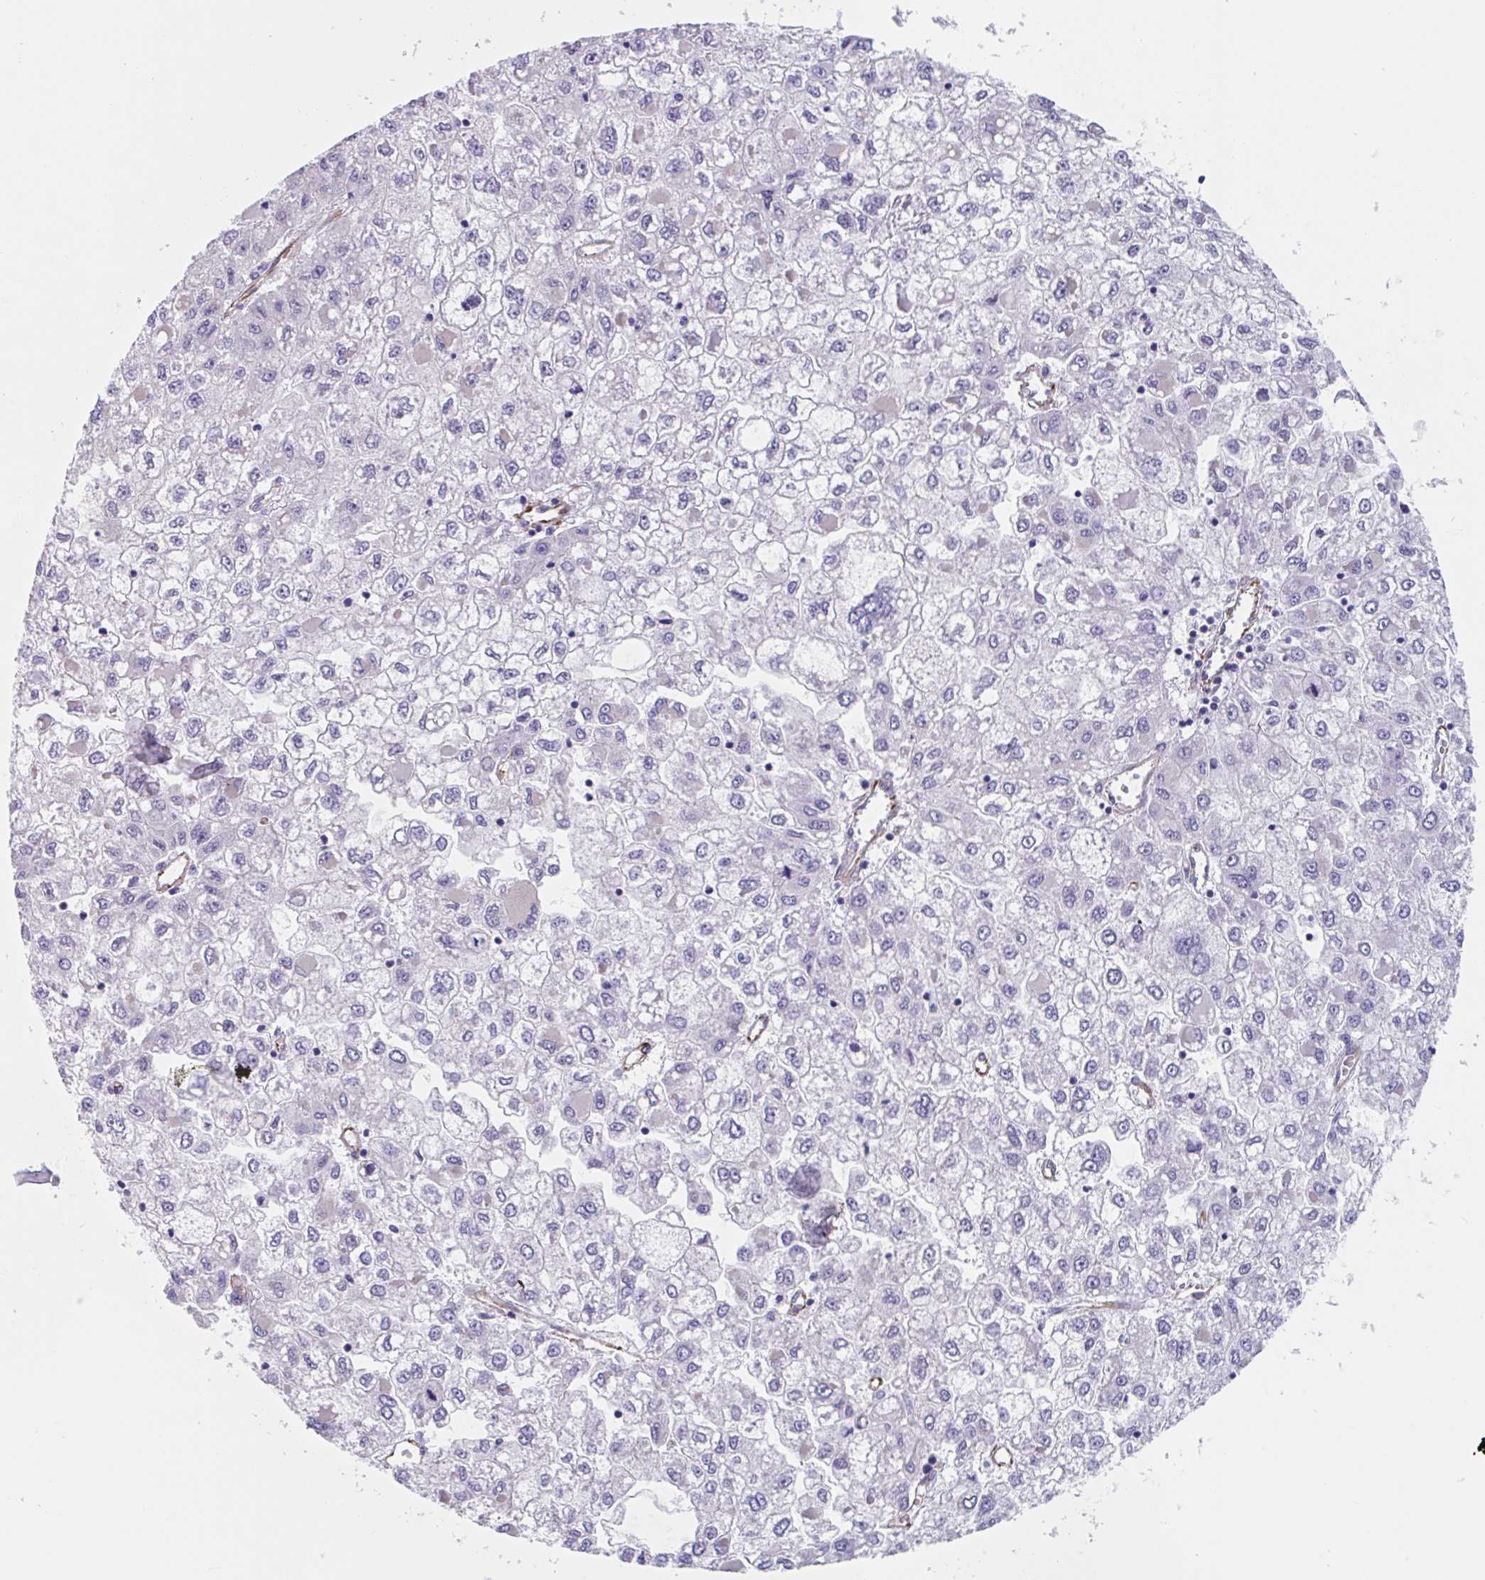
{"staining": {"intensity": "negative", "quantity": "none", "location": "none"}, "tissue": "liver cancer", "cell_type": "Tumor cells", "image_type": "cancer", "snomed": [{"axis": "morphology", "description": "Carcinoma, Hepatocellular, NOS"}, {"axis": "topography", "description": "Liver"}], "caption": "High power microscopy image of an immunohistochemistry (IHC) photomicrograph of liver hepatocellular carcinoma, revealing no significant staining in tumor cells.", "gene": "CITED4", "patient": {"sex": "male", "age": 40}}